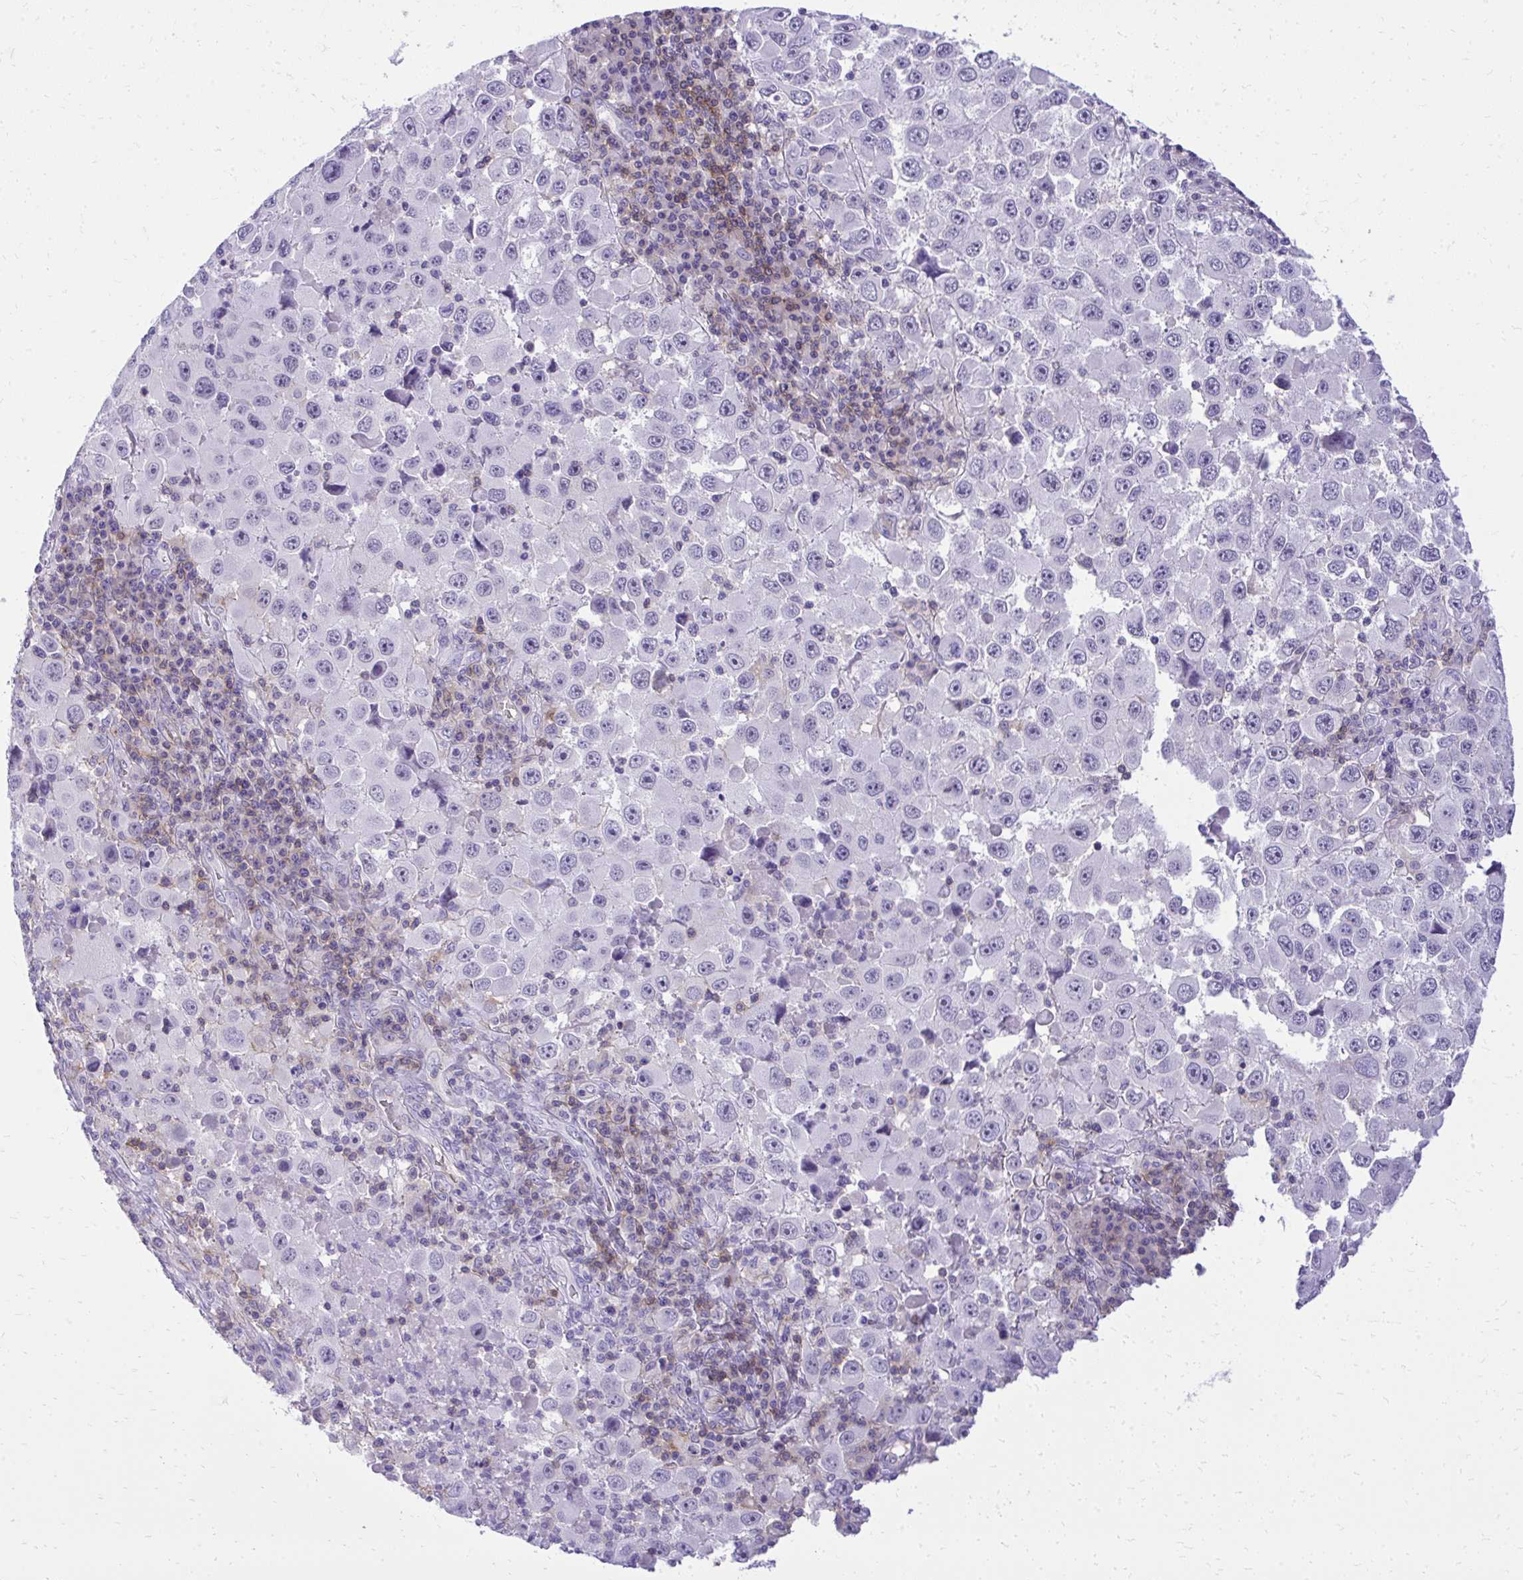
{"staining": {"intensity": "negative", "quantity": "none", "location": "none"}, "tissue": "melanoma", "cell_type": "Tumor cells", "image_type": "cancer", "snomed": [{"axis": "morphology", "description": "Malignant melanoma, Metastatic site"}, {"axis": "topography", "description": "Lymph node"}], "caption": "Melanoma was stained to show a protein in brown. There is no significant staining in tumor cells.", "gene": "GPRIN3", "patient": {"sex": "female", "age": 67}}